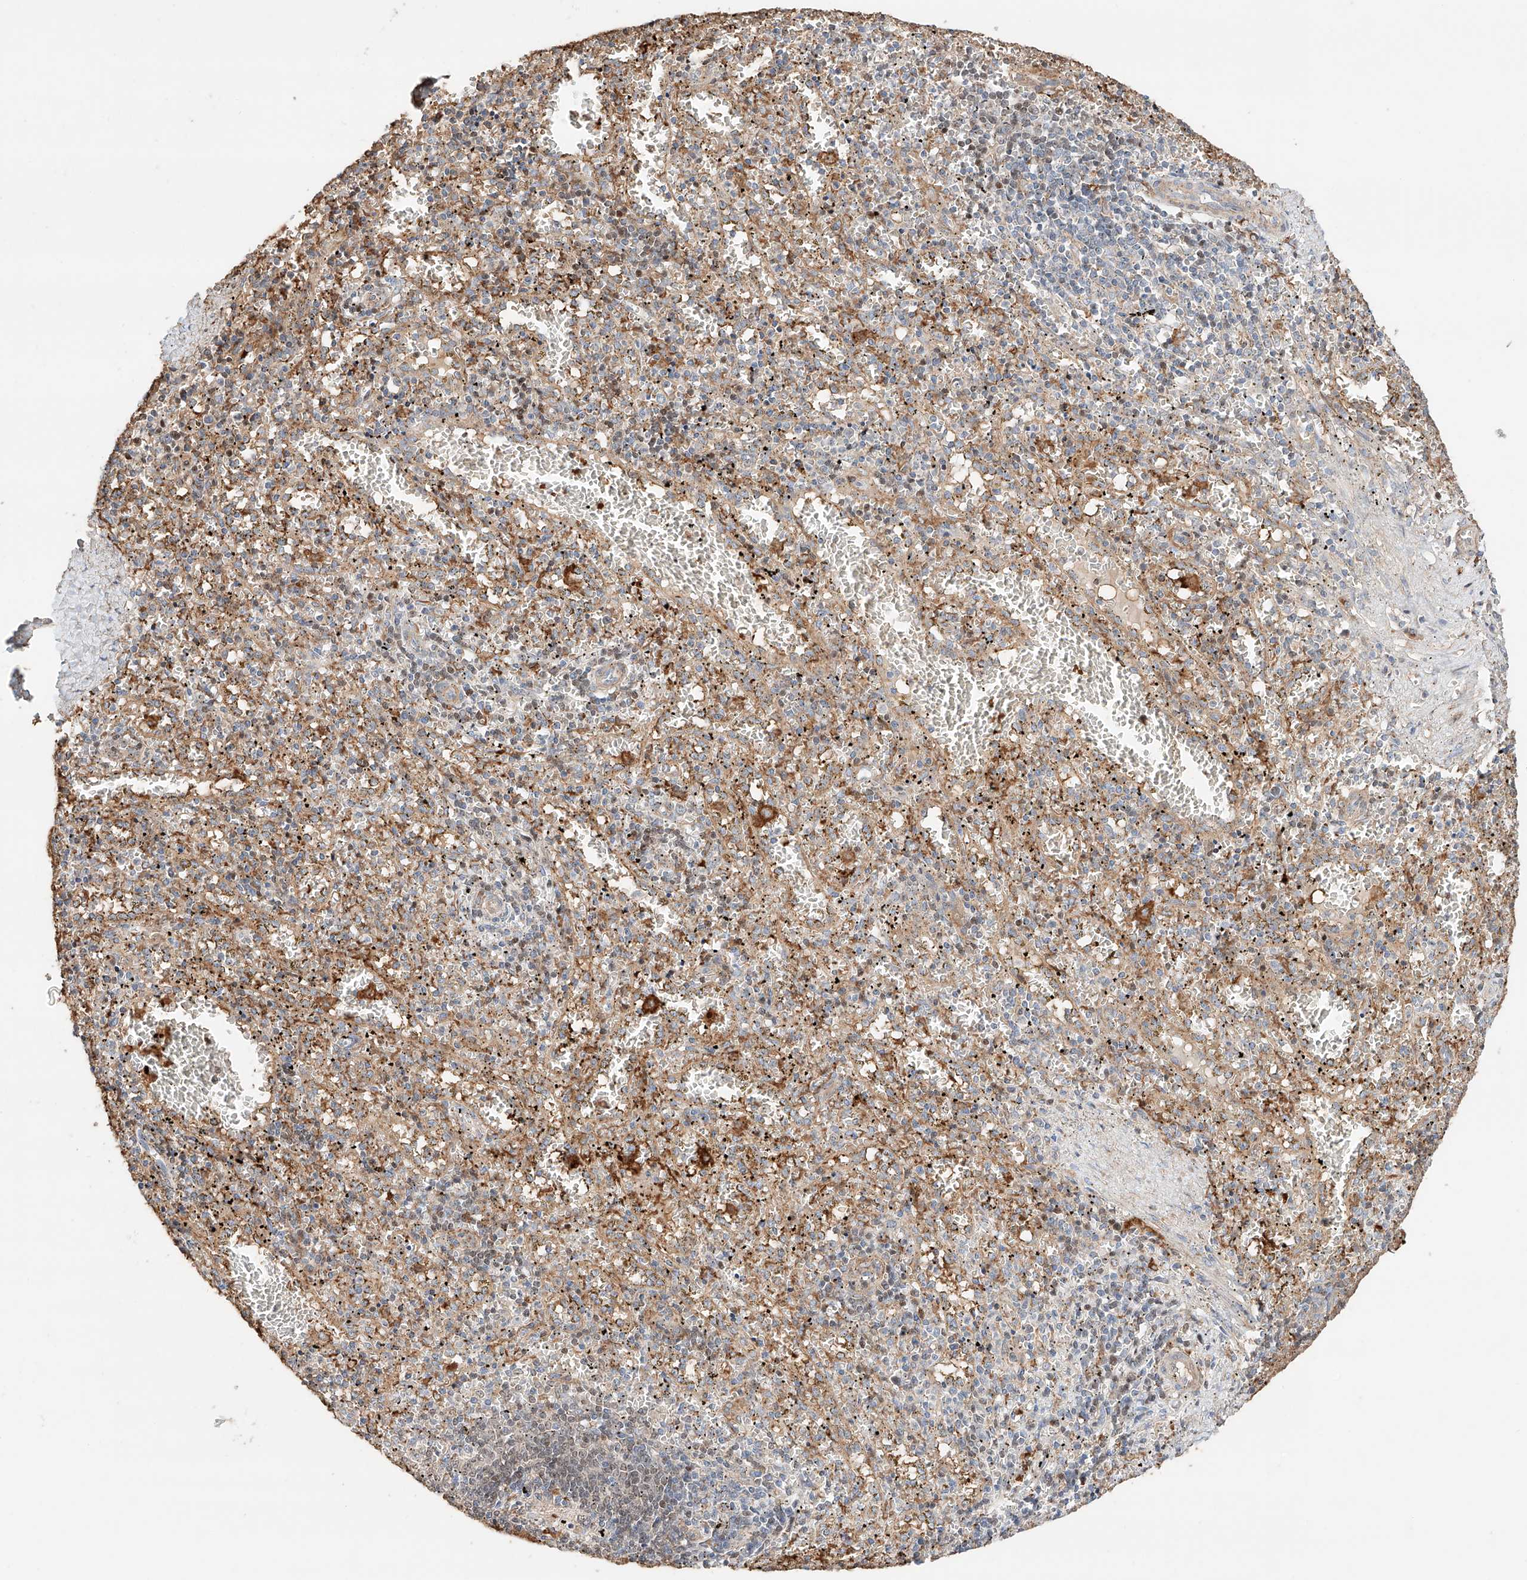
{"staining": {"intensity": "moderate", "quantity": "<25%", "location": "cytoplasmic/membranous"}, "tissue": "spleen", "cell_type": "Cells in red pulp", "image_type": "normal", "snomed": [{"axis": "morphology", "description": "Normal tissue, NOS"}, {"axis": "topography", "description": "Spleen"}], "caption": "Cells in red pulp exhibit moderate cytoplasmic/membranous staining in approximately <25% of cells in benign spleen. (DAB = brown stain, brightfield microscopy at high magnification).", "gene": "MOSPD1", "patient": {"sex": "male", "age": 11}}